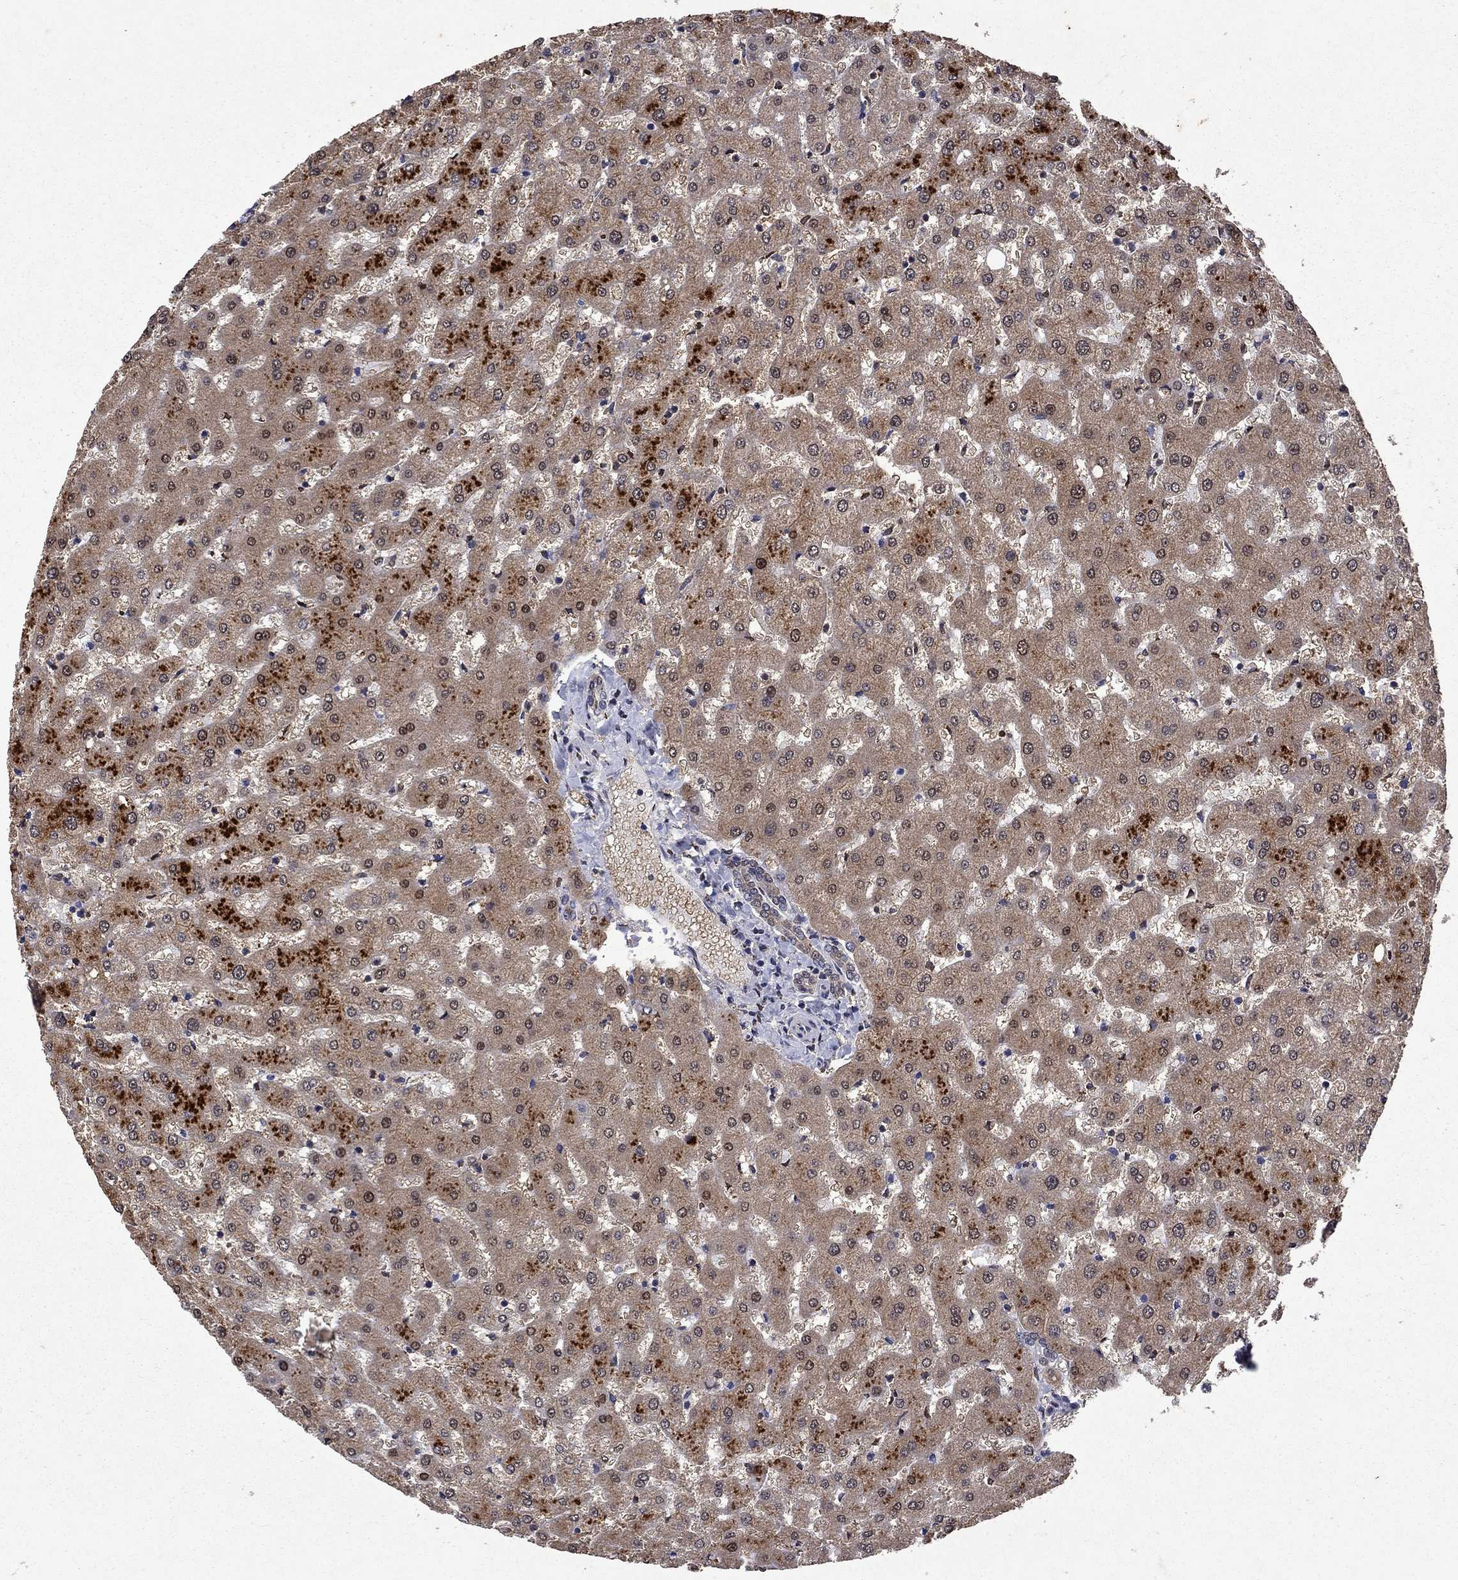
{"staining": {"intensity": "weak", "quantity": ">75%", "location": "cytoplasmic/membranous"}, "tissue": "liver", "cell_type": "Cholangiocytes", "image_type": "normal", "snomed": [{"axis": "morphology", "description": "Normal tissue, NOS"}, {"axis": "topography", "description": "Liver"}], "caption": "An immunohistochemistry histopathology image of benign tissue is shown. Protein staining in brown highlights weak cytoplasmic/membranous positivity in liver within cholangiocytes. The staining was performed using DAB, with brown indicating positive protein expression. Nuclei are stained blue with hematoxylin.", "gene": "TTC38", "patient": {"sex": "female", "age": 50}}